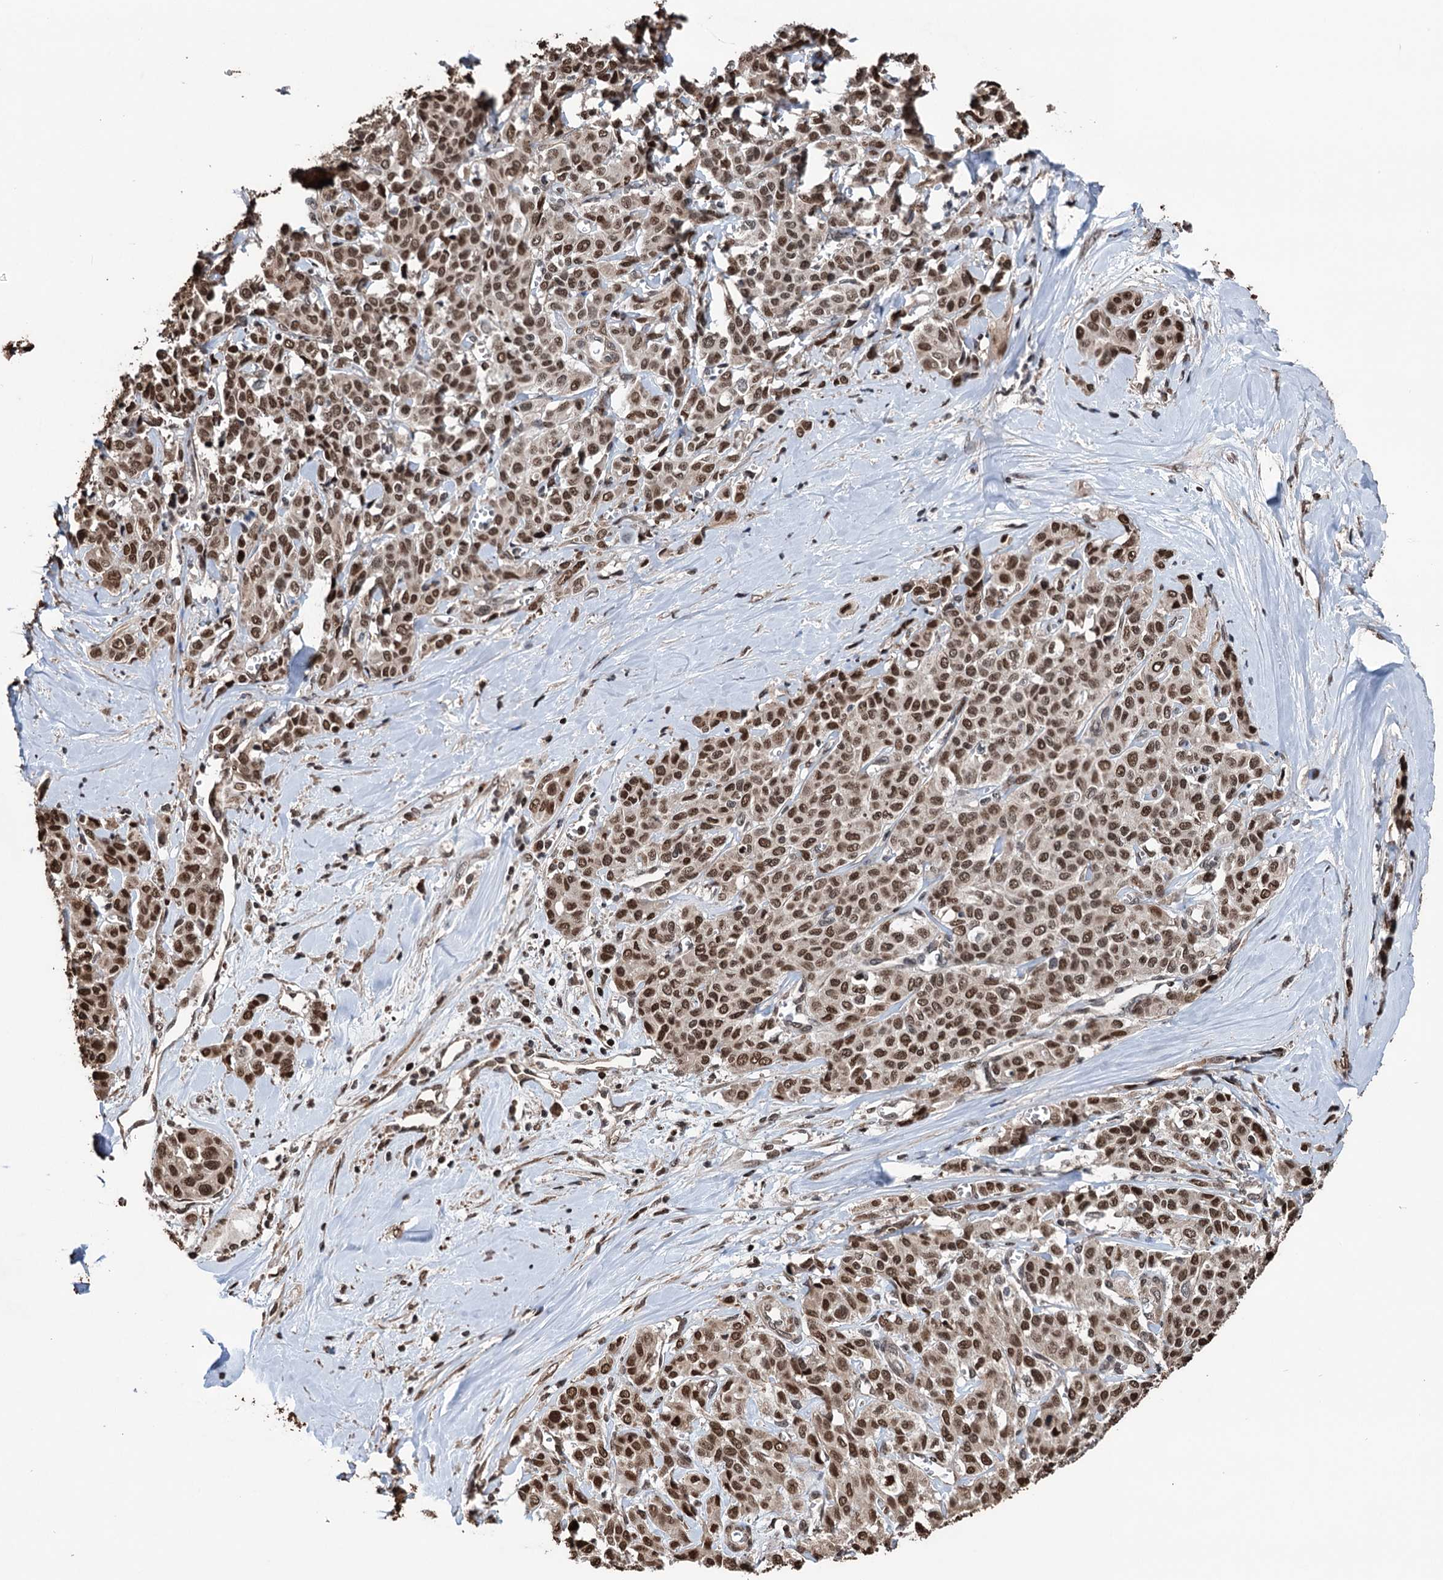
{"staining": {"intensity": "moderate", "quantity": ">75%", "location": "nuclear"}, "tissue": "liver cancer", "cell_type": "Tumor cells", "image_type": "cancer", "snomed": [{"axis": "morphology", "description": "Cholangiocarcinoma"}, {"axis": "topography", "description": "Liver"}], "caption": "Human liver cancer (cholangiocarcinoma) stained with a protein marker shows moderate staining in tumor cells.", "gene": "EYA4", "patient": {"sex": "female", "age": 77}}